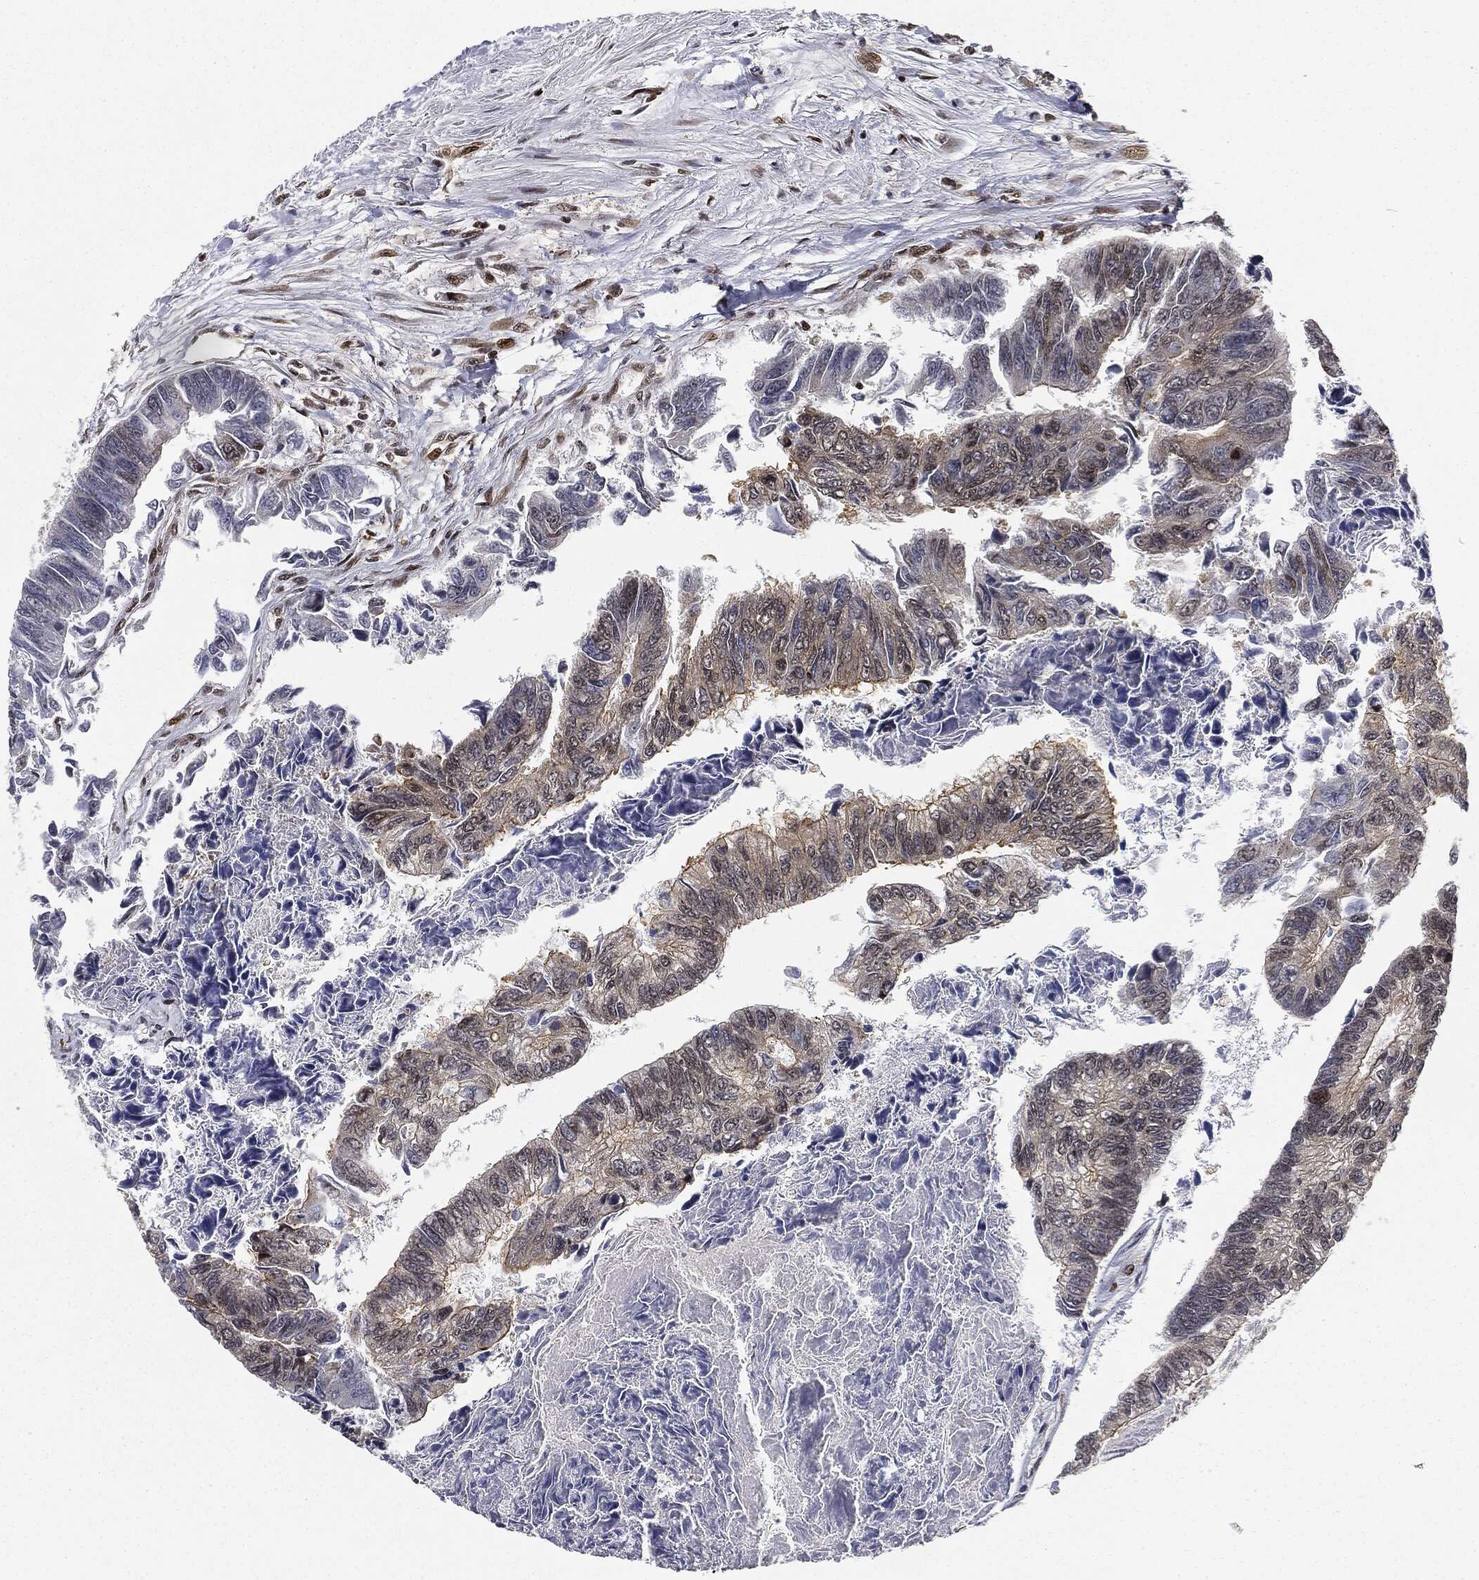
{"staining": {"intensity": "weak", "quantity": "<25%", "location": "cytoplasmic/membranous"}, "tissue": "colorectal cancer", "cell_type": "Tumor cells", "image_type": "cancer", "snomed": [{"axis": "morphology", "description": "Adenocarcinoma, NOS"}, {"axis": "topography", "description": "Colon"}], "caption": "Immunohistochemical staining of colorectal cancer (adenocarcinoma) shows no significant positivity in tumor cells.", "gene": "TBC1D22A", "patient": {"sex": "female", "age": 65}}